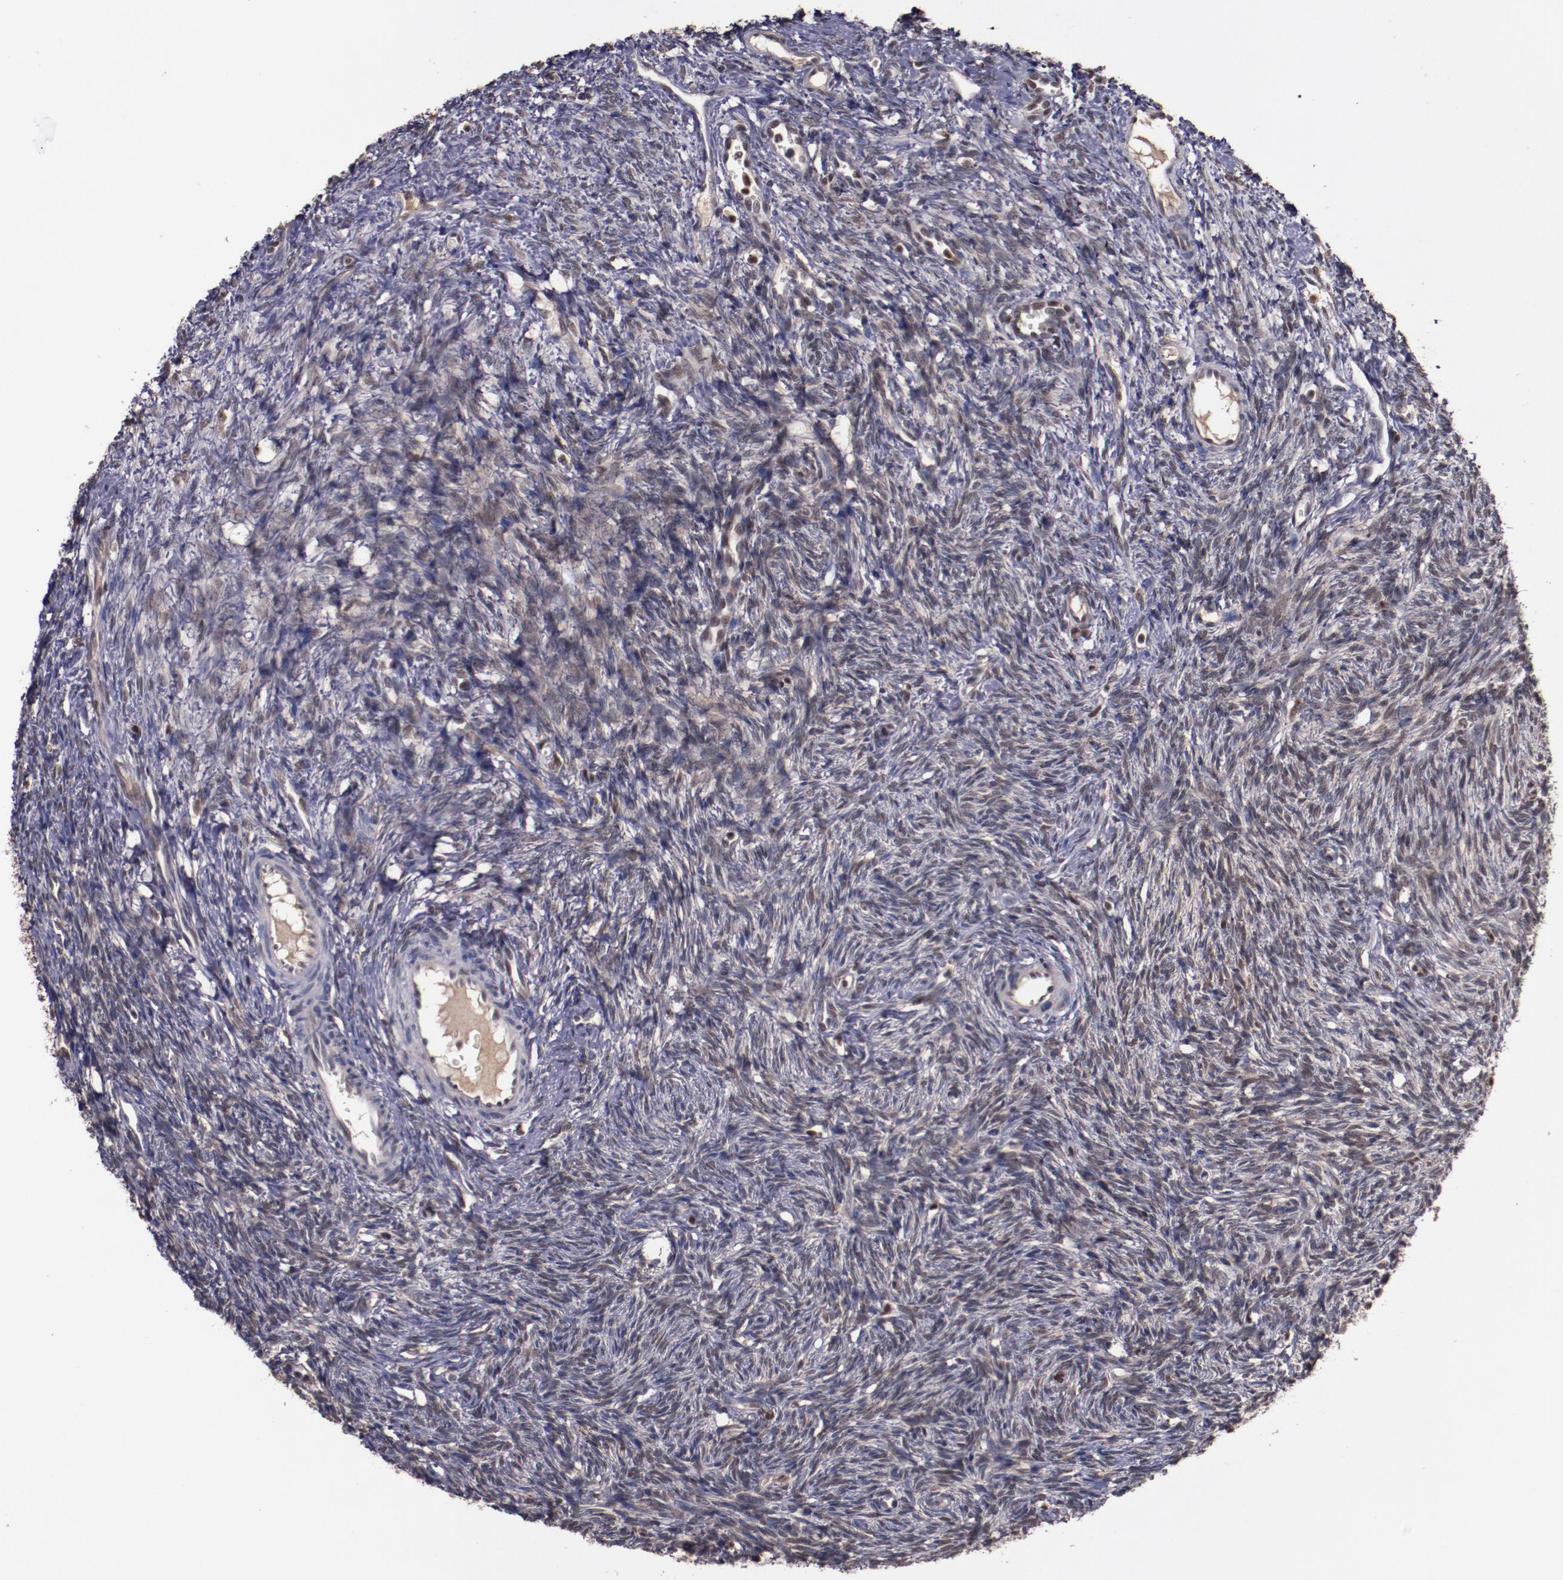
{"staining": {"intensity": "weak", "quantity": ">75%", "location": "nuclear"}, "tissue": "ovary", "cell_type": "Follicle cells", "image_type": "normal", "snomed": [{"axis": "morphology", "description": "Normal tissue, NOS"}, {"axis": "topography", "description": "Ovary"}], "caption": "Approximately >75% of follicle cells in unremarkable human ovary reveal weak nuclear protein staining as visualized by brown immunohistochemical staining.", "gene": "CHEK2", "patient": {"sex": "female", "age": 33}}